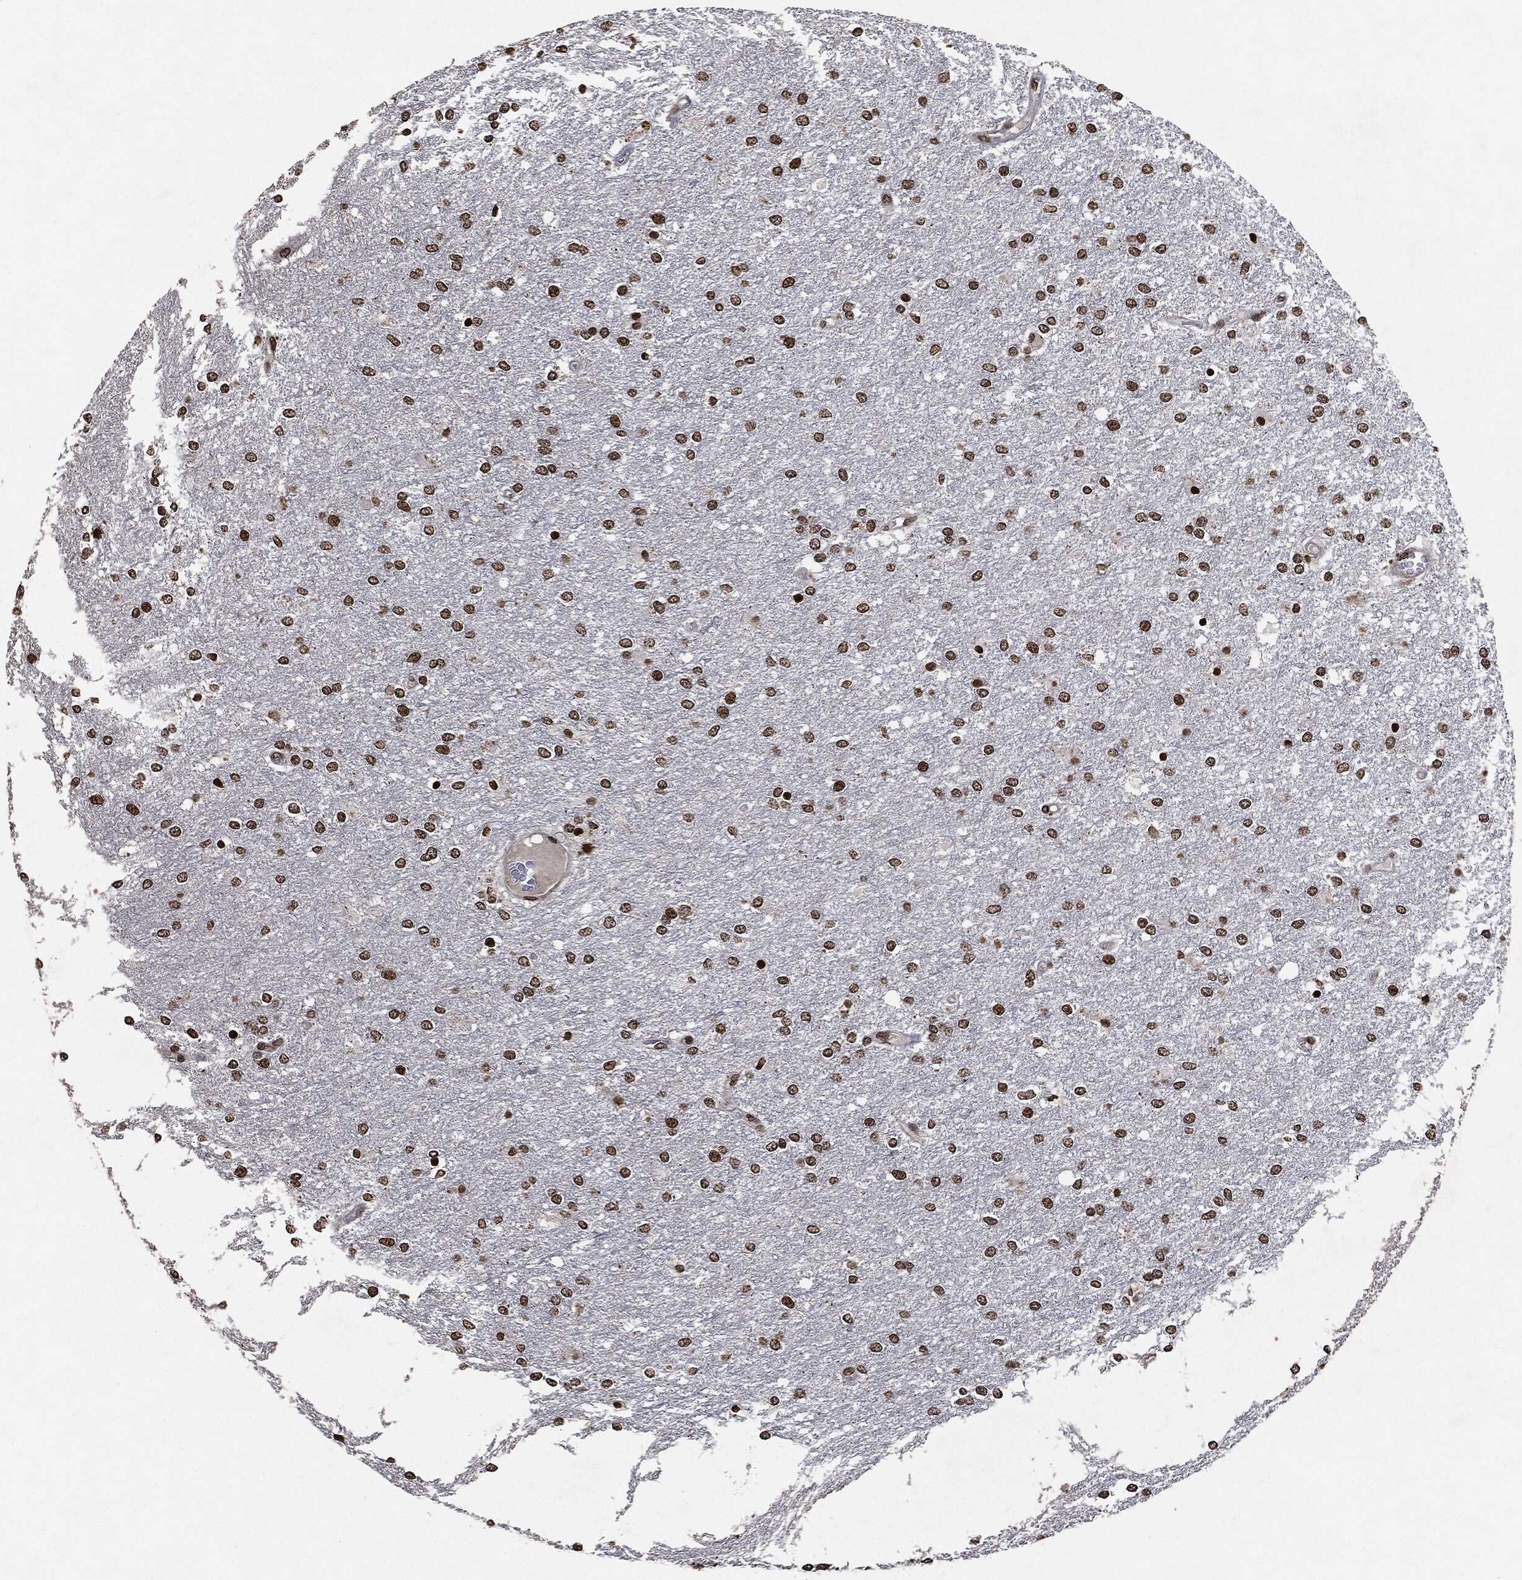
{"staining": {"intensity": "strong", "quantity": ">75%", "location": "nuclear"}, "tissue": "glioma", "cell_type": "Tumor cells", "image_type": "cancer", "snomed": [{"axis": "morphology", "description": "Glioma, malignant, High grade"}, {"axis": "topography", "description": "Brain"}], "caption": "Immunohistochemistry staining of high-grade glioma (malignant), which demonstrates high levels of strong nuclear staining in approximately >75% of tumor cells indicating strong nuclear protein staining. The staining was performed using DAB (3,3'-diaminobenzidine) (brown) for protein detection and nuclei were counterstained in hematoxylin (blue).", "gene": "JUN", "patient": {"sex": "female", "age": 61}}